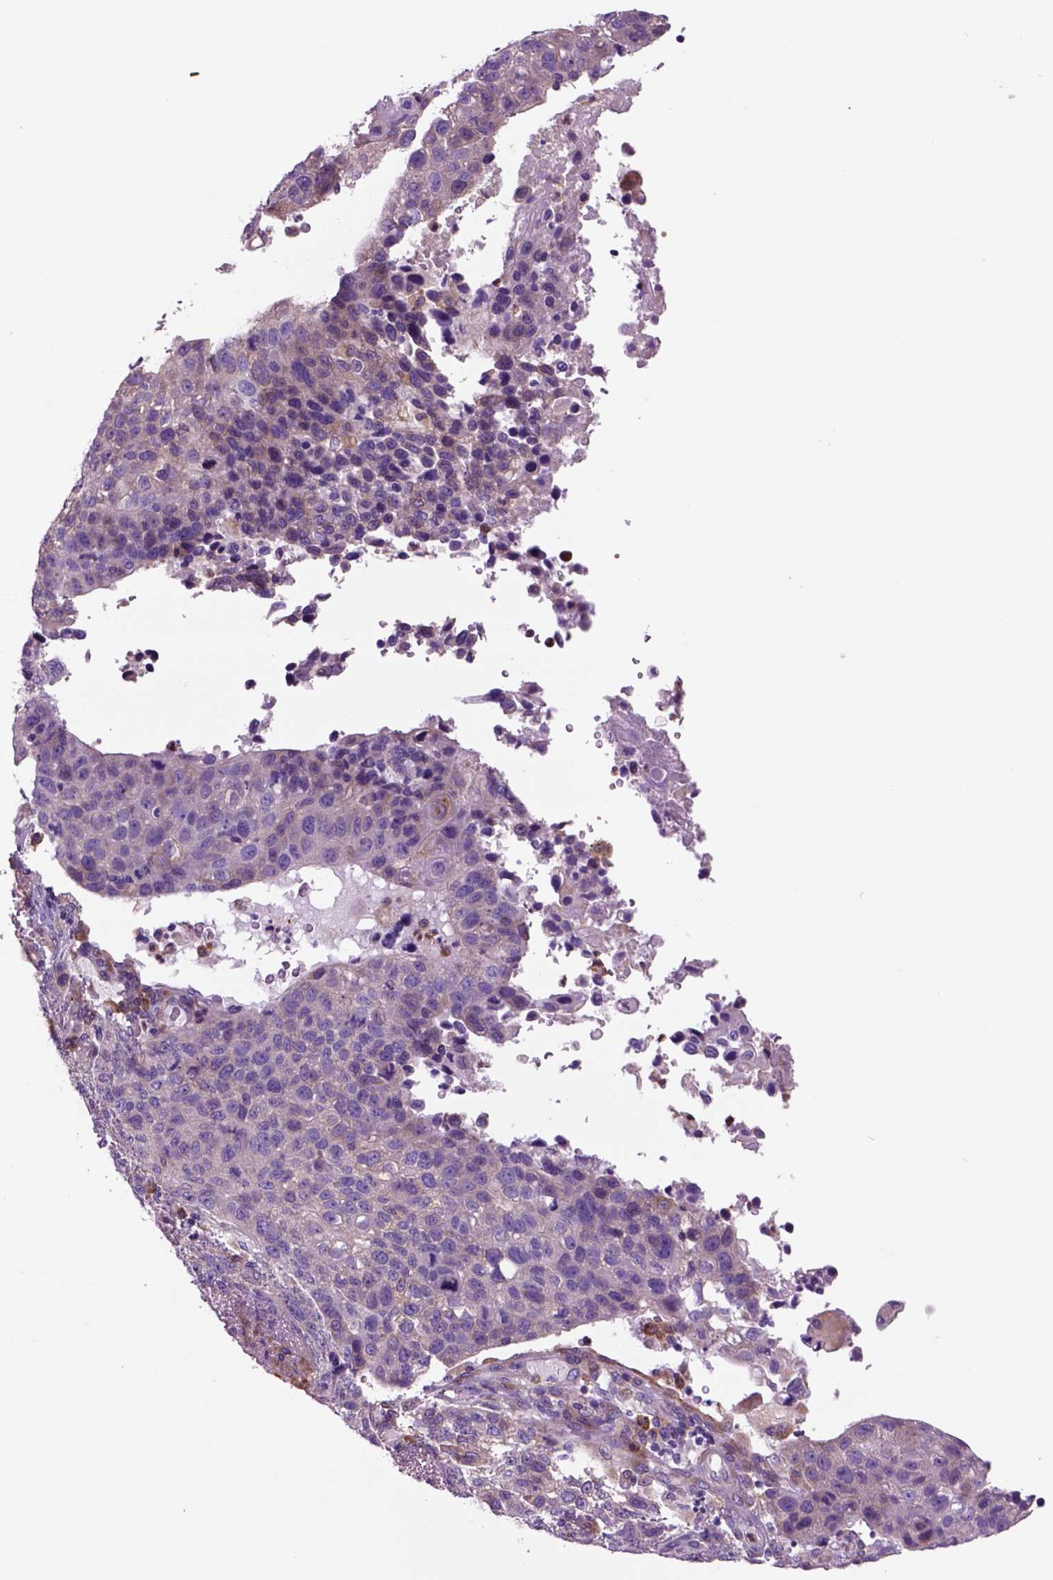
{"staining": {"intensity": "negative", "quantity": "none", "location": "none"}, "tissue": "lung cancer", "cell_type": "Tumor cells", "image_type": "cancer", "snomed": [{"axis": "morphology", "description": "Squamous cell carcinoma, NOS"}, {"axis": "topography", "description": "Lymph node"}, {"axis": "topography", "description": "Lung"}], "caption": "DAB immunohistochemical staining of human lung cancer (squamous cell carcinoma) shows no significant expression in tumor cells. (DAB immunohistochemistry visualized using brightfield microscopy, high magnification).", "gene": "PIAS3", "patient": {"sex": "male", "age": 61}}